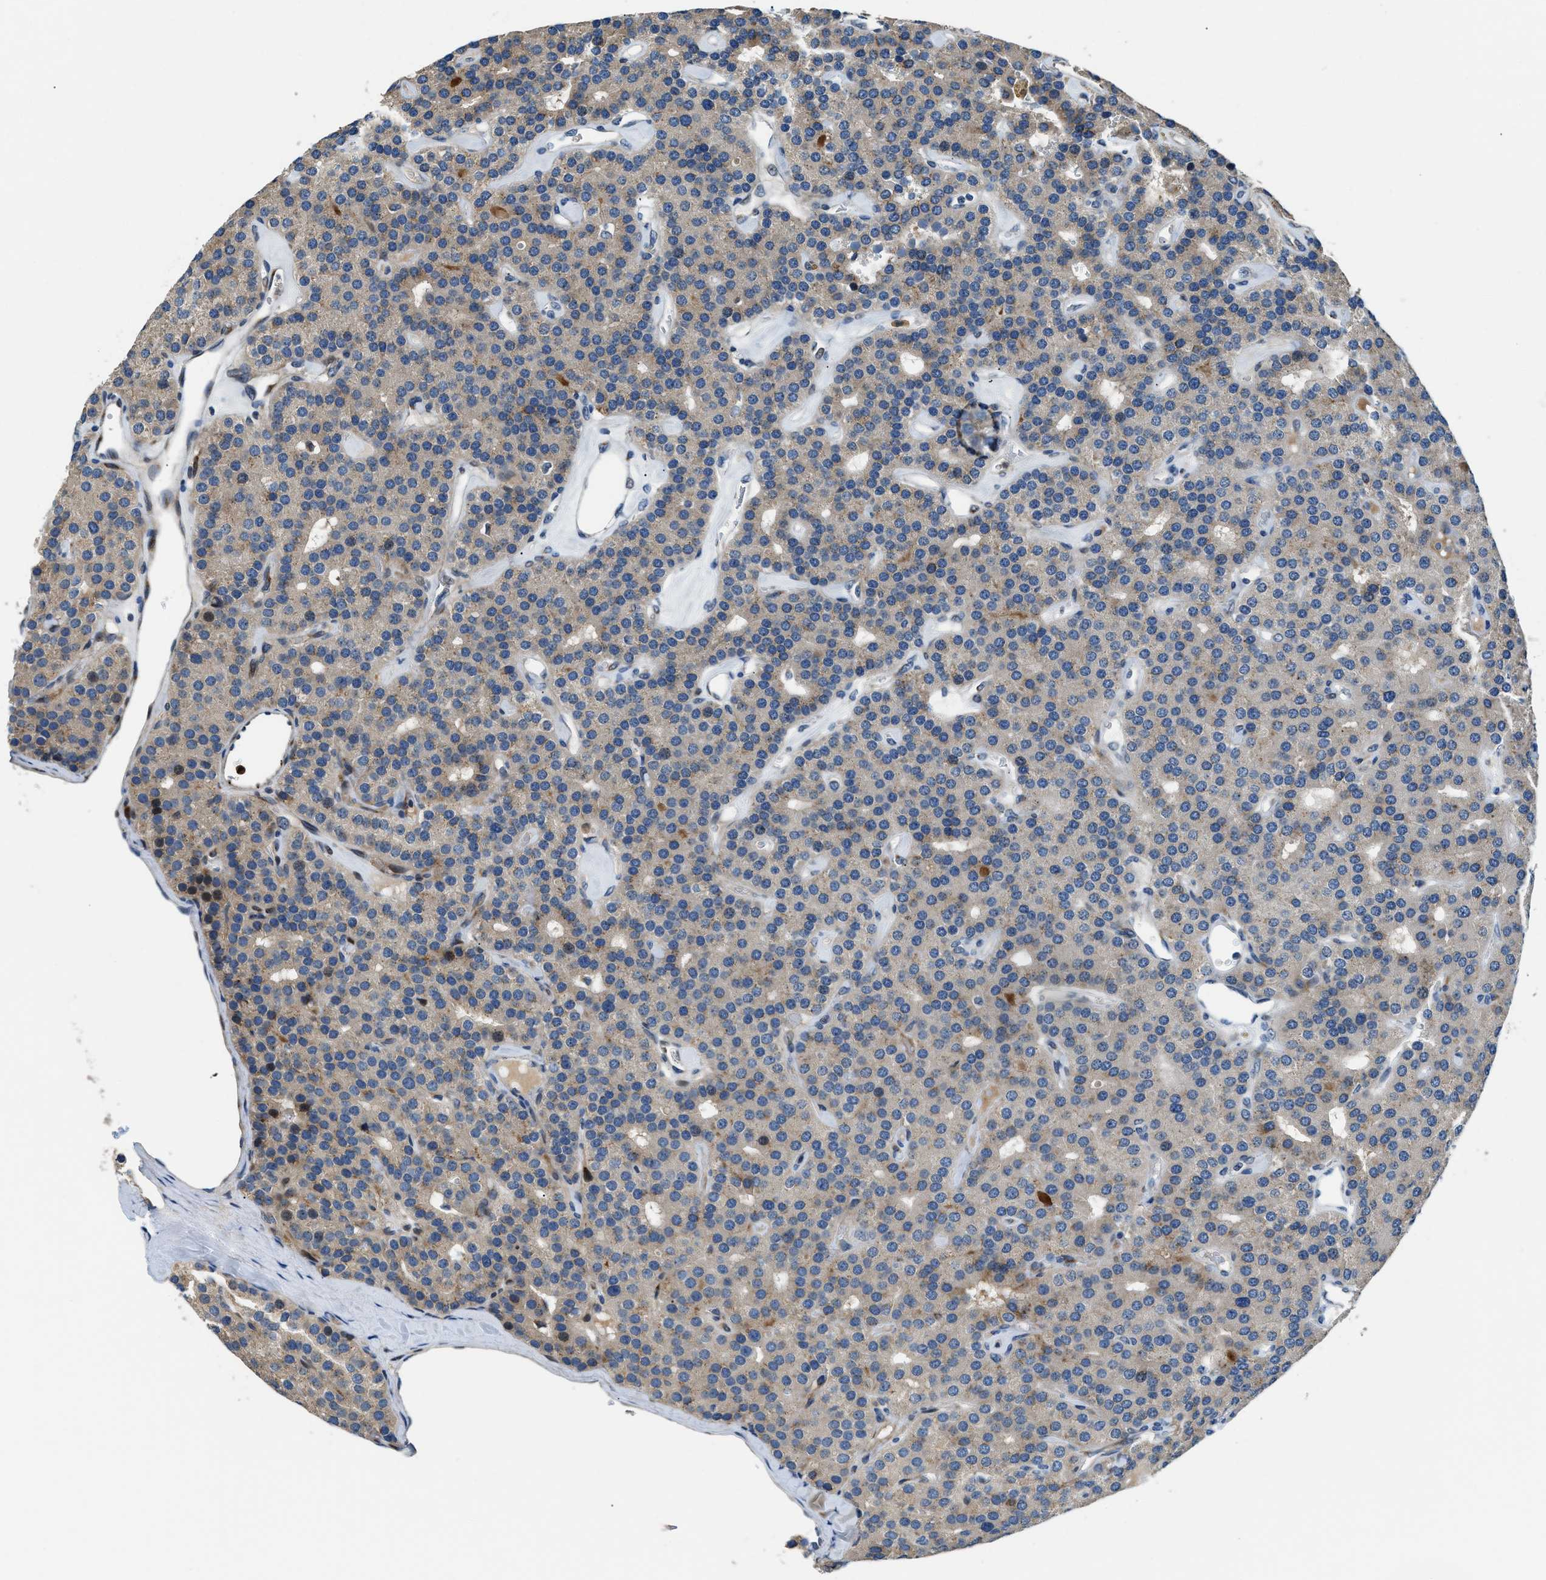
{"staining": {"intensity": "weak", "quantity": ">75%", "location": "cytoplasmic/membranous"}, "tissue": "parathyroid gland", "cell_type": "Glandular cells", "image_type": "normal", "snomed": [{"axis": "morphology", "description": "Normal tissue, NOS"}, {"axis": "morphology", "description": "Adenoma, NOS"}, {"axis": "topography", "description": "Parathyroid gland"}], "caption": "DAB (3,3'-diaminobenzidine) immunohistochemical staining of unremarkable parathyroid gland demonstrates weak cytoplasmic/membranous protein expression in about >75% of glandular cells.", "gene": "FUT8", "patient": {"sex": "female", "age": 86}}